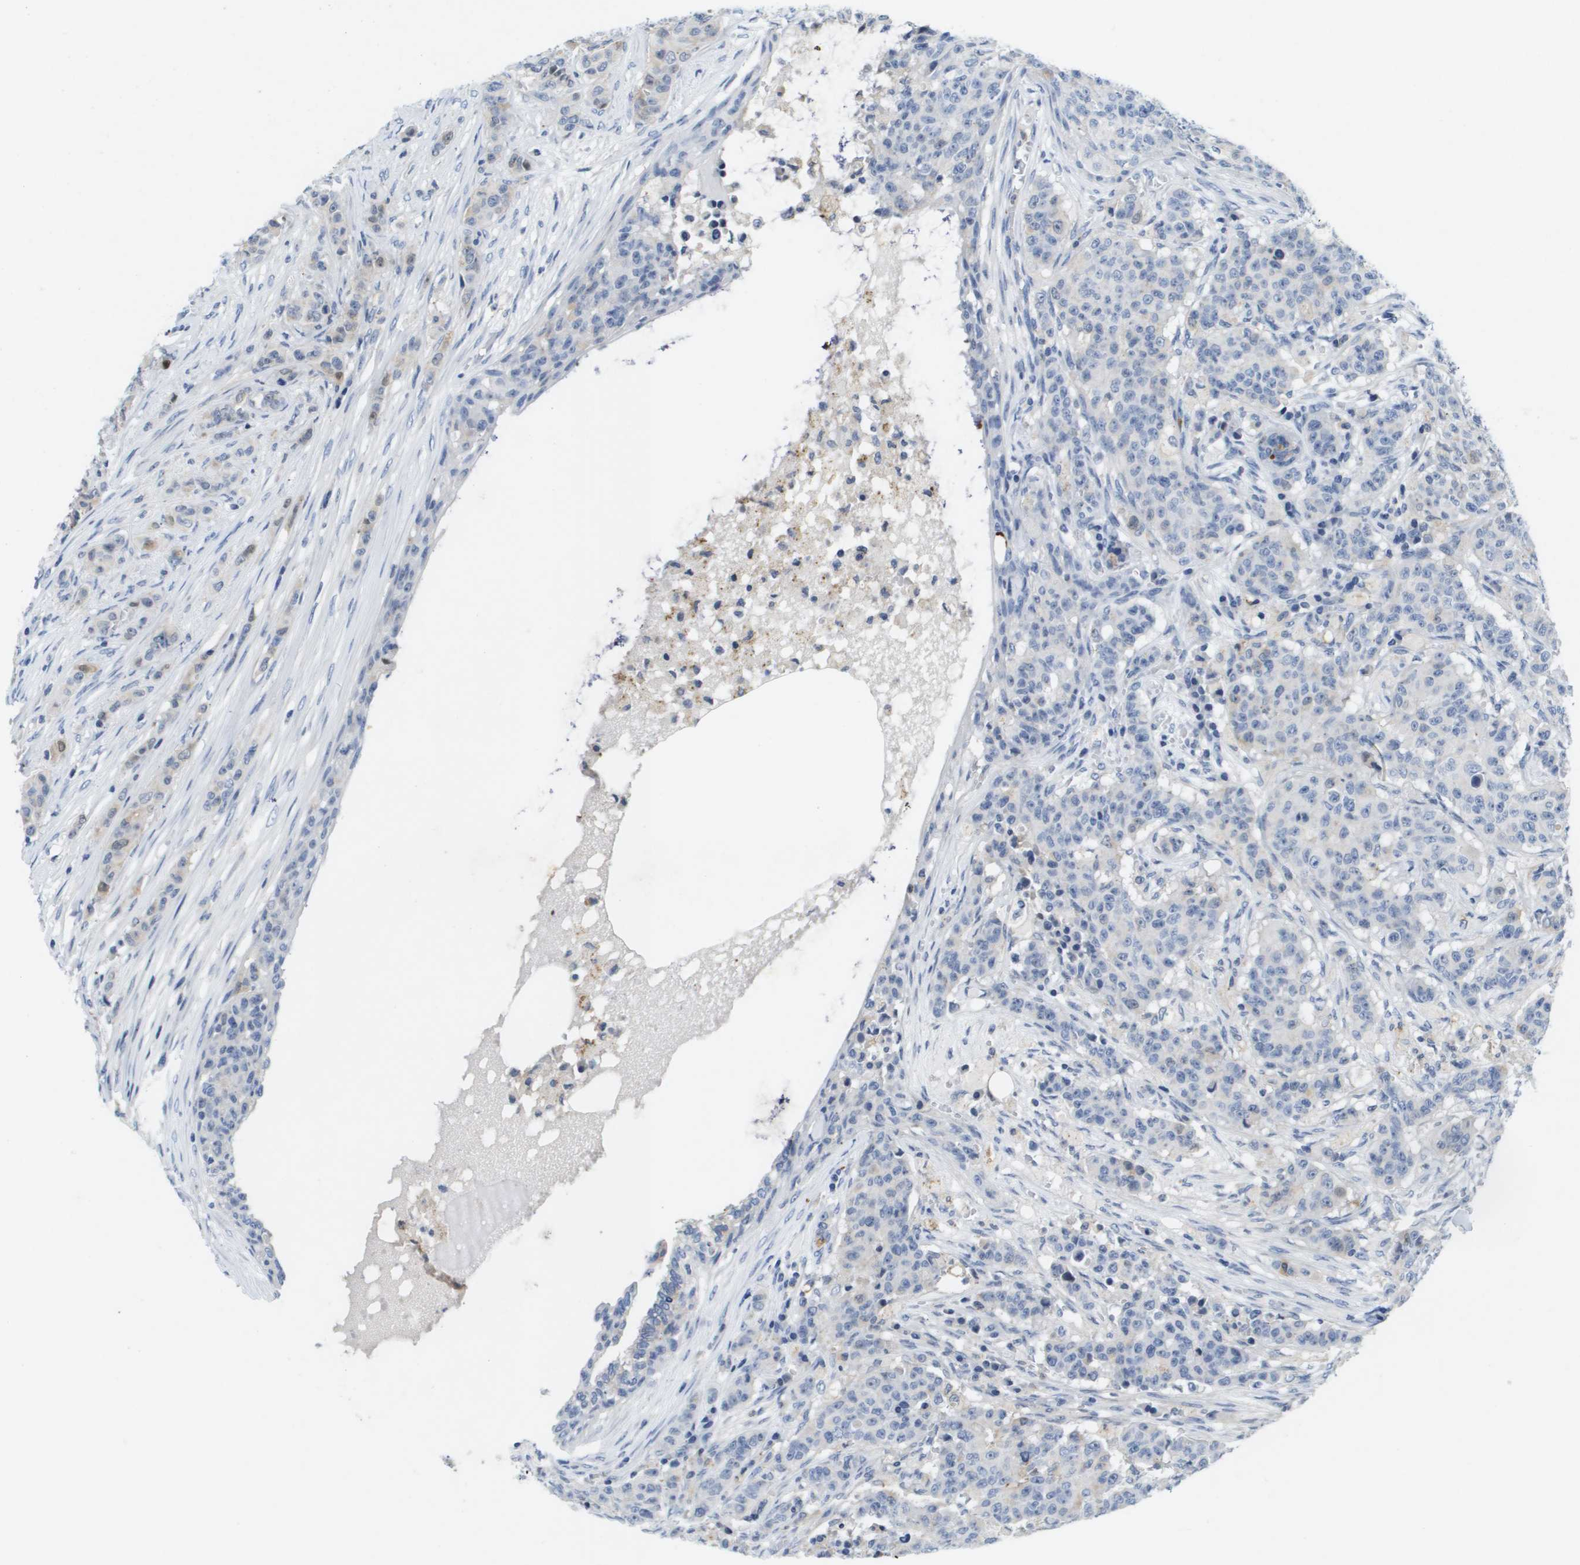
{"staining": {"intensity": "negative", "quantity": "none", "location": "none"}, "tissue": "breast cancer", "cell_type": "Tumor cells", "image_type": "cancer", "snomed": [{"axis": "morphology", "description": "Normal tissue, NOS"}, {"axis": "morphology", "description": "Duct carcinoma"}, {"axis": "topography", "description": "Breast"}], "caption": "Immunohistochemistry (IHC) of human invasive ductal carcinoma (breast) exhibits no positivity in tumor cells.", "gene": "LIPG", "patient": {"sex": "female", "age": 40}}